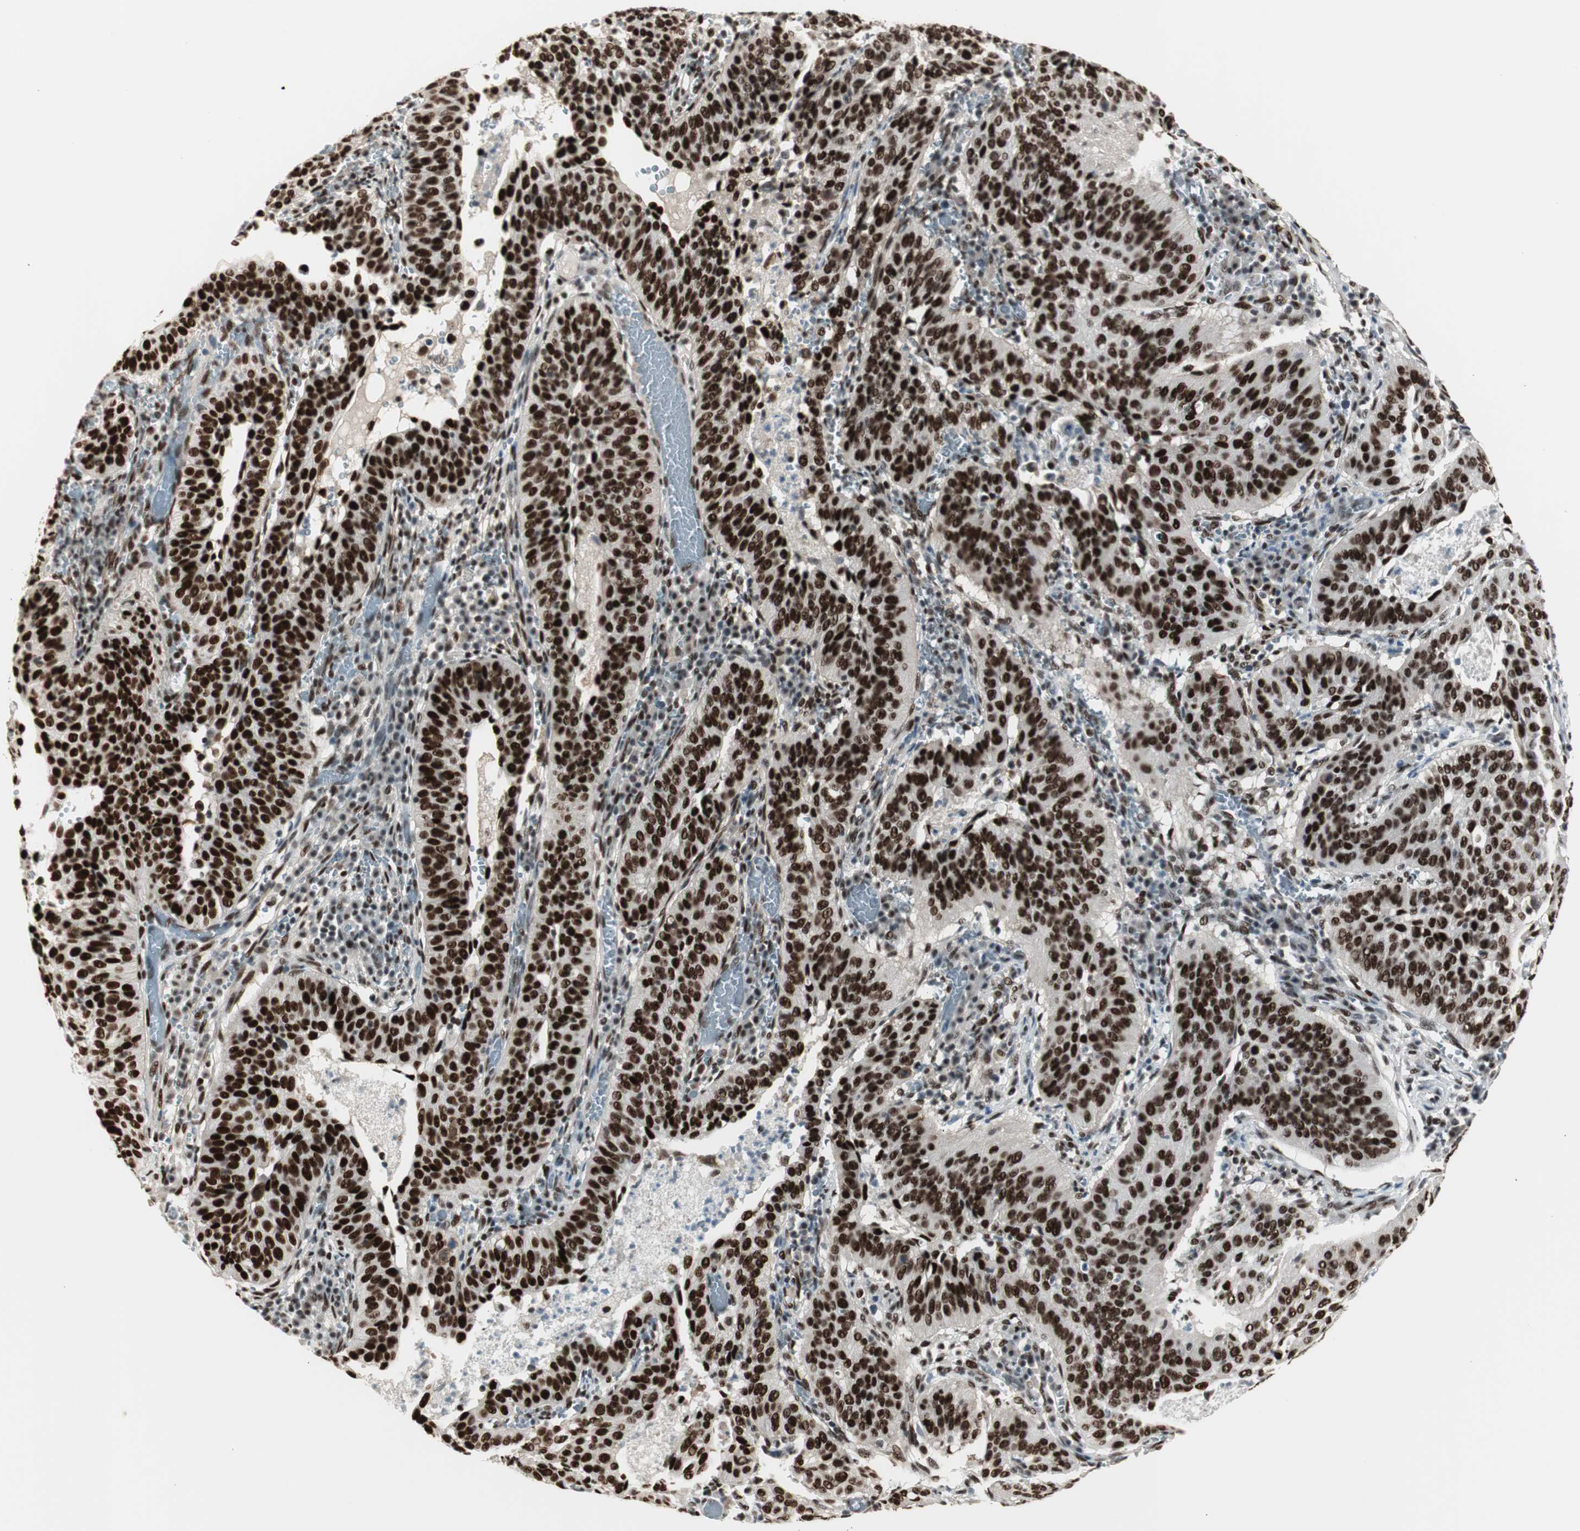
{"staining": {"intensity": "strong", "quantity": ">75%", "location": "nuclear"}, "tissue": "cervical cancer", "cell_type": "Tumor cells", "image_type": "cancer", "snomed": [{"axis": "morphology", "description": "Squamous cell carcinoma, NOS"}, {"axis": "topography", "description": "Cervix"}], "caption": "High-magnification brightfield microscopy of cervical cancer (squamous cell carcinoma) stained with DAB (brown) and counterstained with hematoxylin (blue). tumor cells exhibit strong nuclear expression is present in approximately>75% of cells.", "gene": "HEXIM1", "patient": {"sex": "female", "age": 39}}